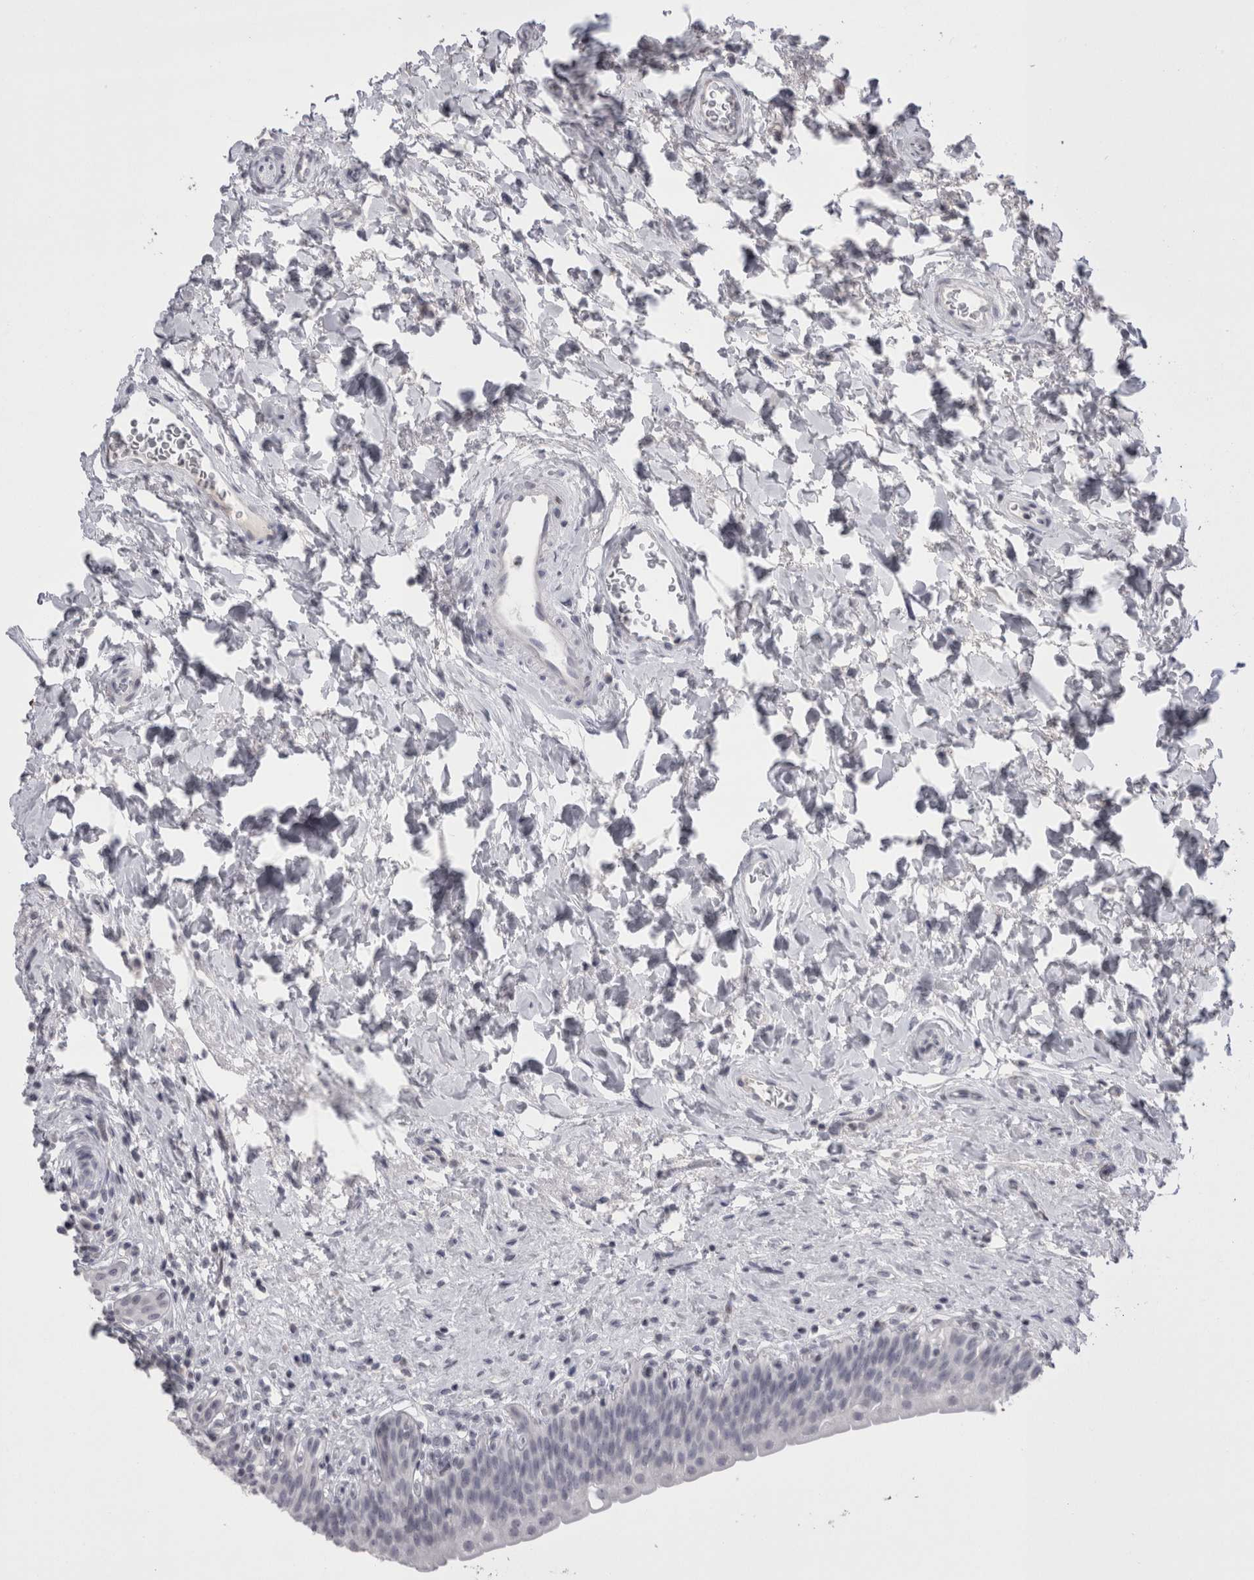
{"staining": {"intensity": "negative", "quantity": "none", "location": "none"}, "tissue": "urinary bladder", "cell_type": "Urothelial cells", "image_type": "normal", "snomed": [{"axis": "morphology", "description": "Normal tissue, NOS"}, {"axis": "topography", "description": "Urinary bladder"}], "caption": "Histopathology image shows no protein positivity in urothelial cells of benign urinary bladder.", "gene": "FNDC8", "patient": {"sex": "male", "age": 83}}